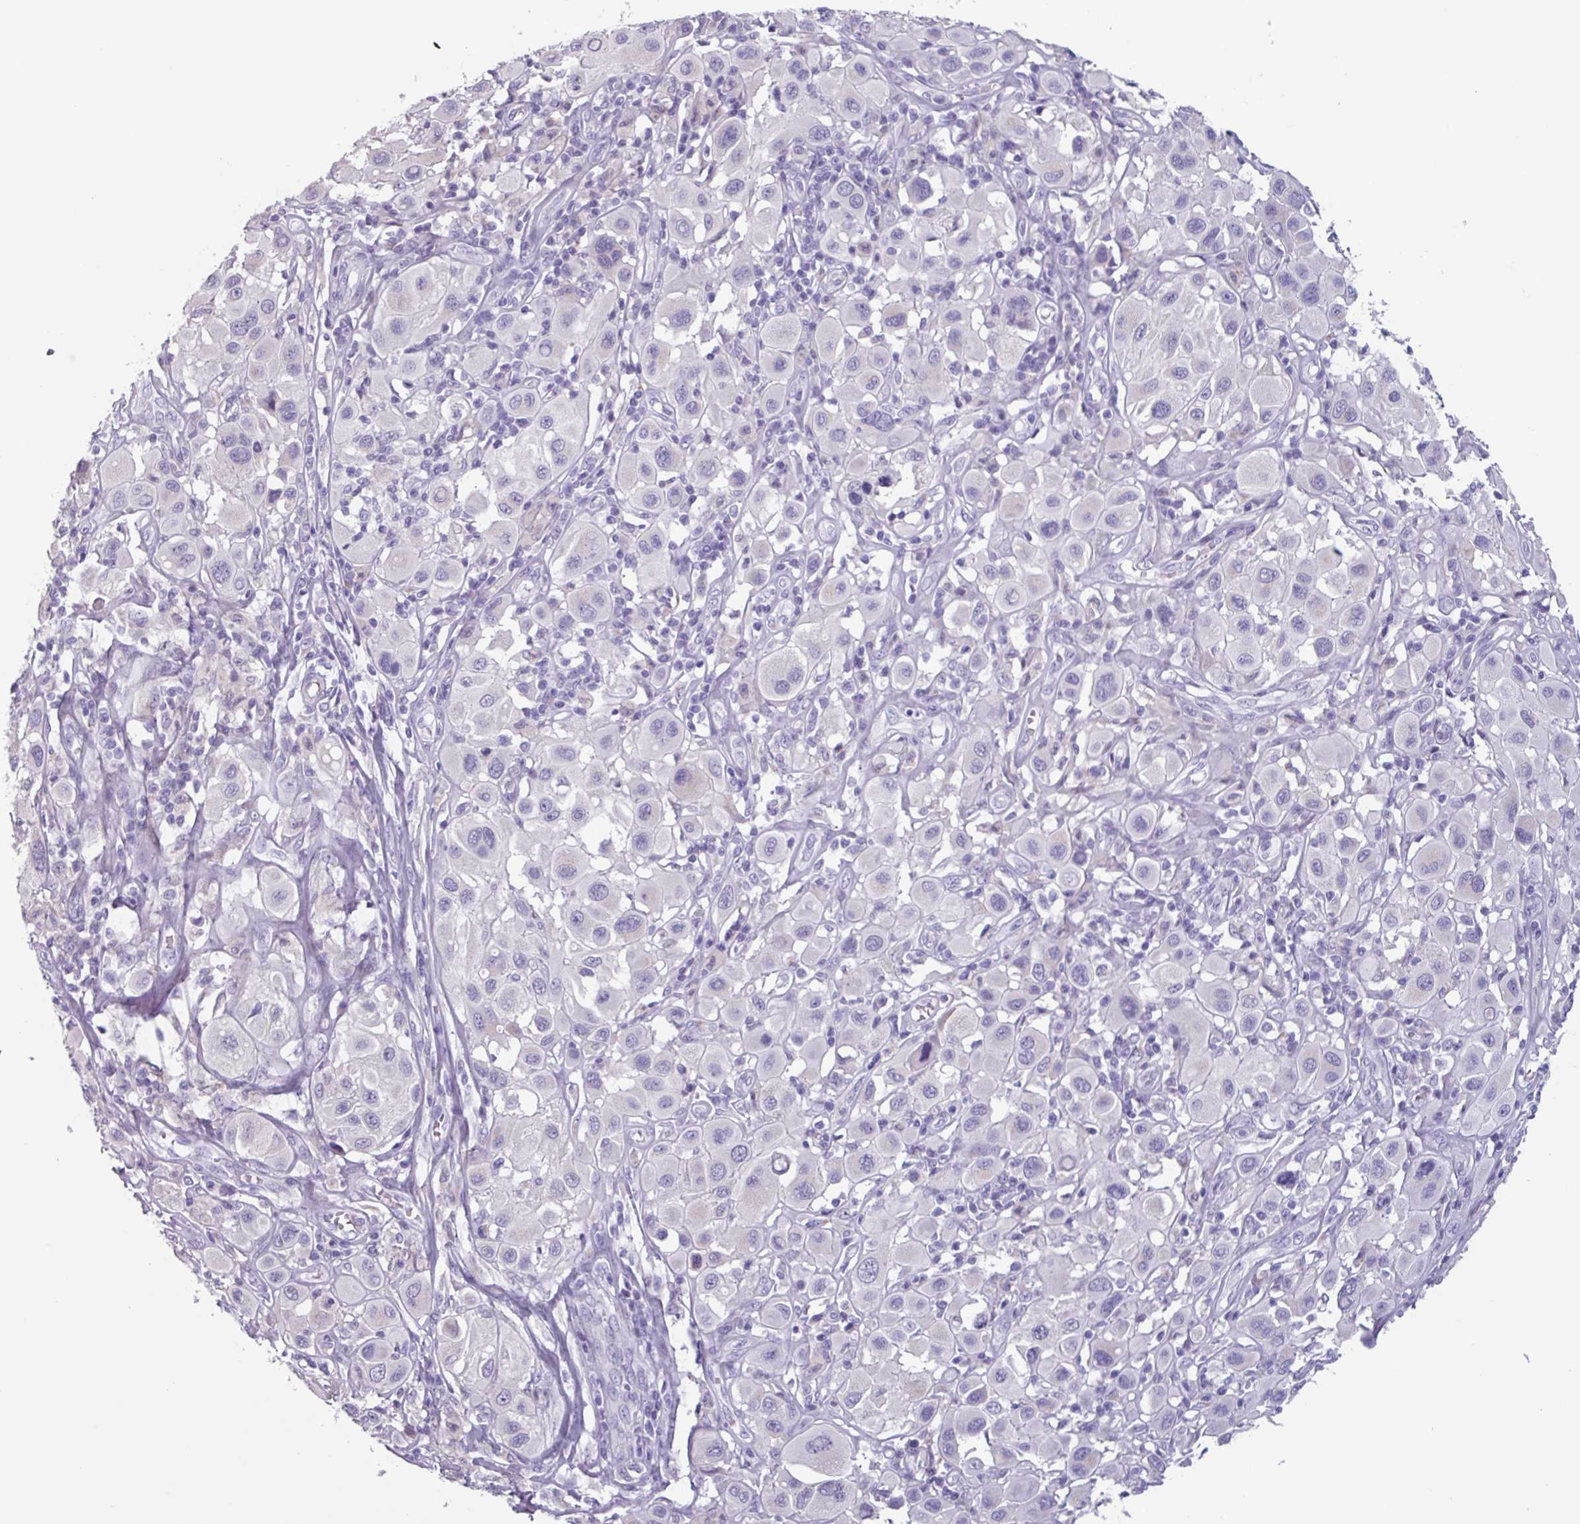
{"staining": {"intensity": "negative", "quantity": "none", "location": "none"}, "tissue": "melanoma", "cell_type": "Tumor cells", "image_type": "cancer", "snomed": [{"axis": "morphology", "description": "Malignant melanoma, Metastatic site"}, {"axis": "topography", "description": "Skin"}], "caption": "This micrograph is of melanoma stained with immunohistochemistry (IHC) to label a protein in brown with the nuclei are counter-stained blue. There is no positivity in tumor cells.", "gene": "ADGRE1", "patient": {"sex": "male", "age": 41}}